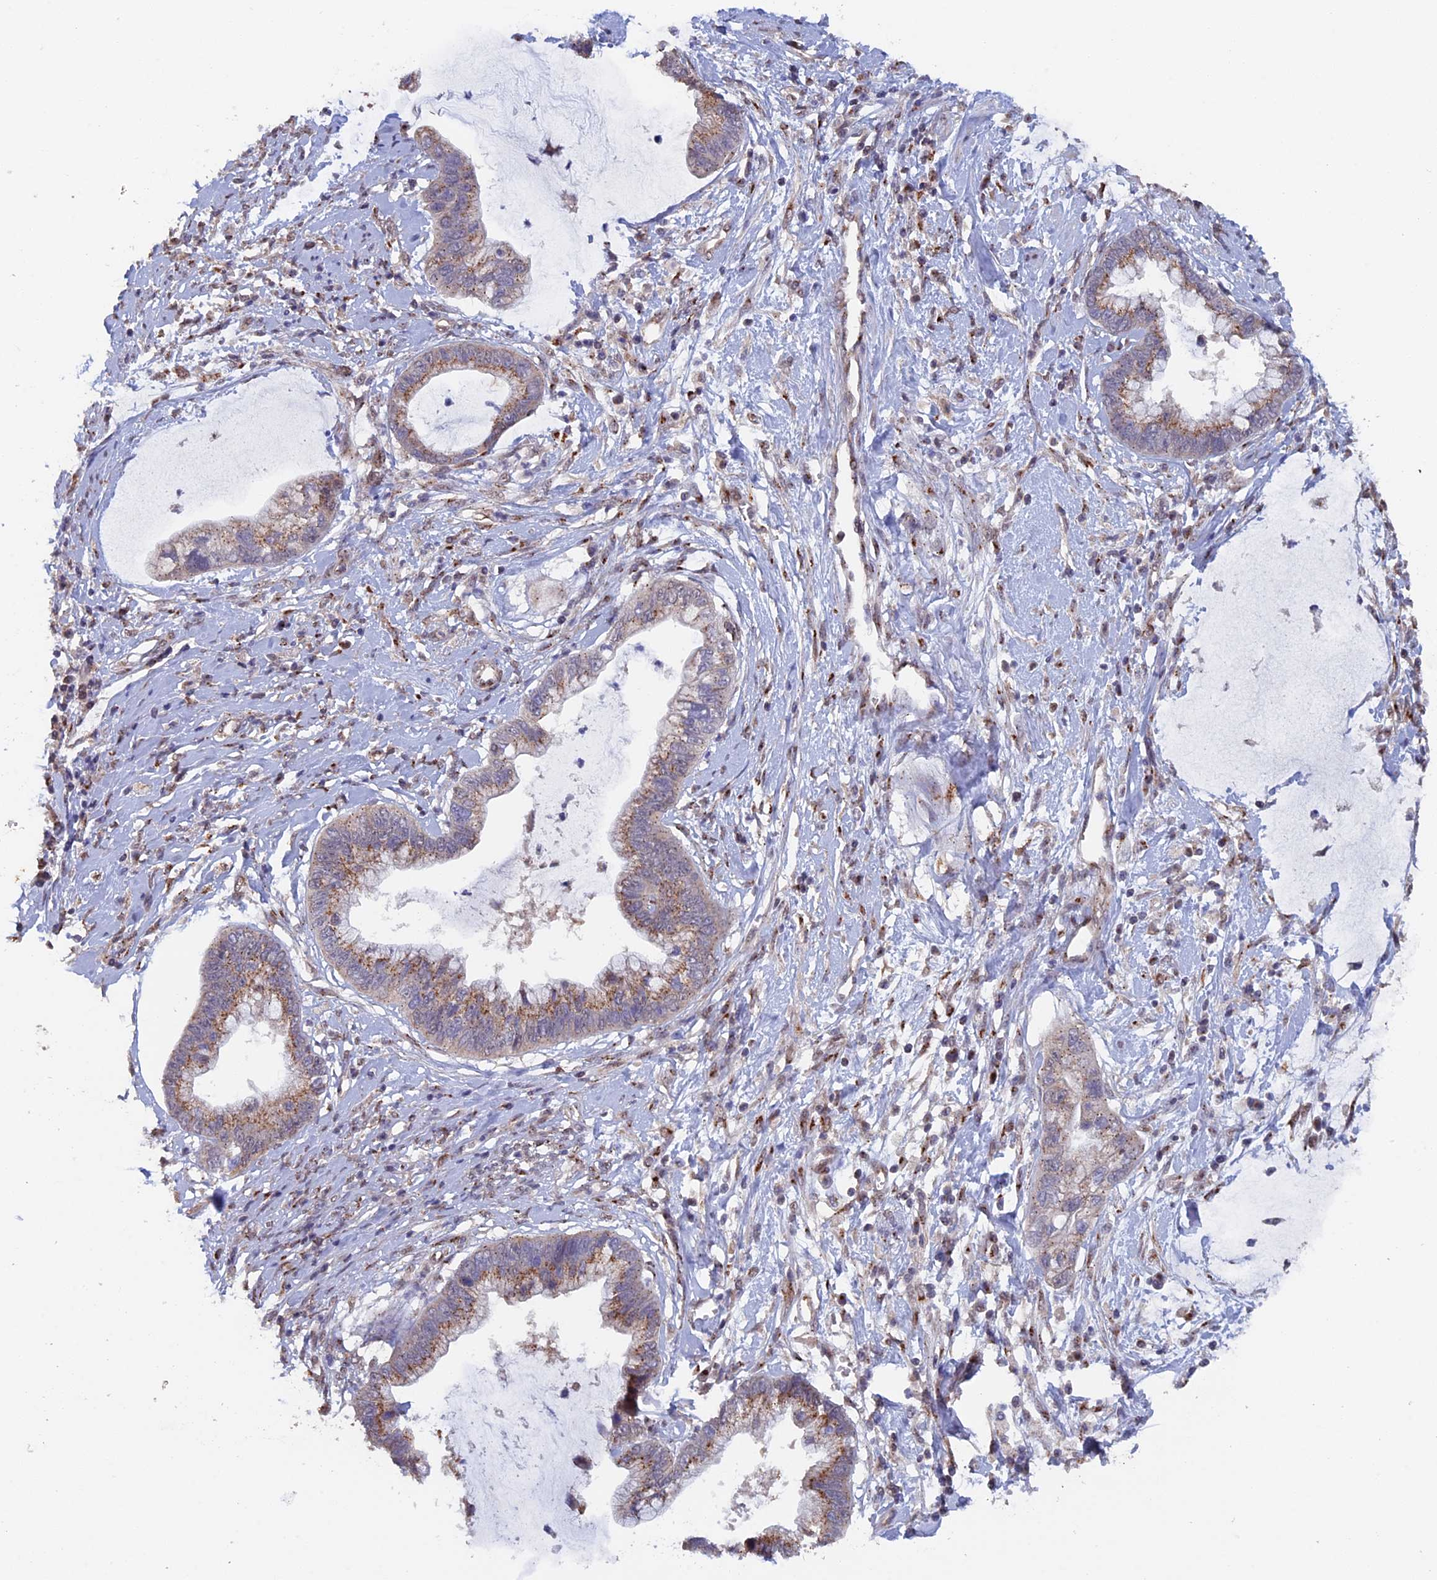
{"staining": {"intensity": "moderate", "quantity": ">75%", "location": "cytoplasmic/membranous"}, "tissue": "cervical cancer", "cell_type": "Tumor cells", "image_type": "cancer", "snomed": [{"axis": "morphology", "description": "Adenocarcinoma, NOS"}, {"axis": "topography", "description": "Cervix"}], "caption": "Cervical cancer (adenocarcinoma) was stained to show a protein in brown. There is medium levels of moderate cytoplasmic/membranous positivity in approximately >75% of tumor cells.", "gene": "PIGQ", "patient": {"sex": "female", "age": 44}}